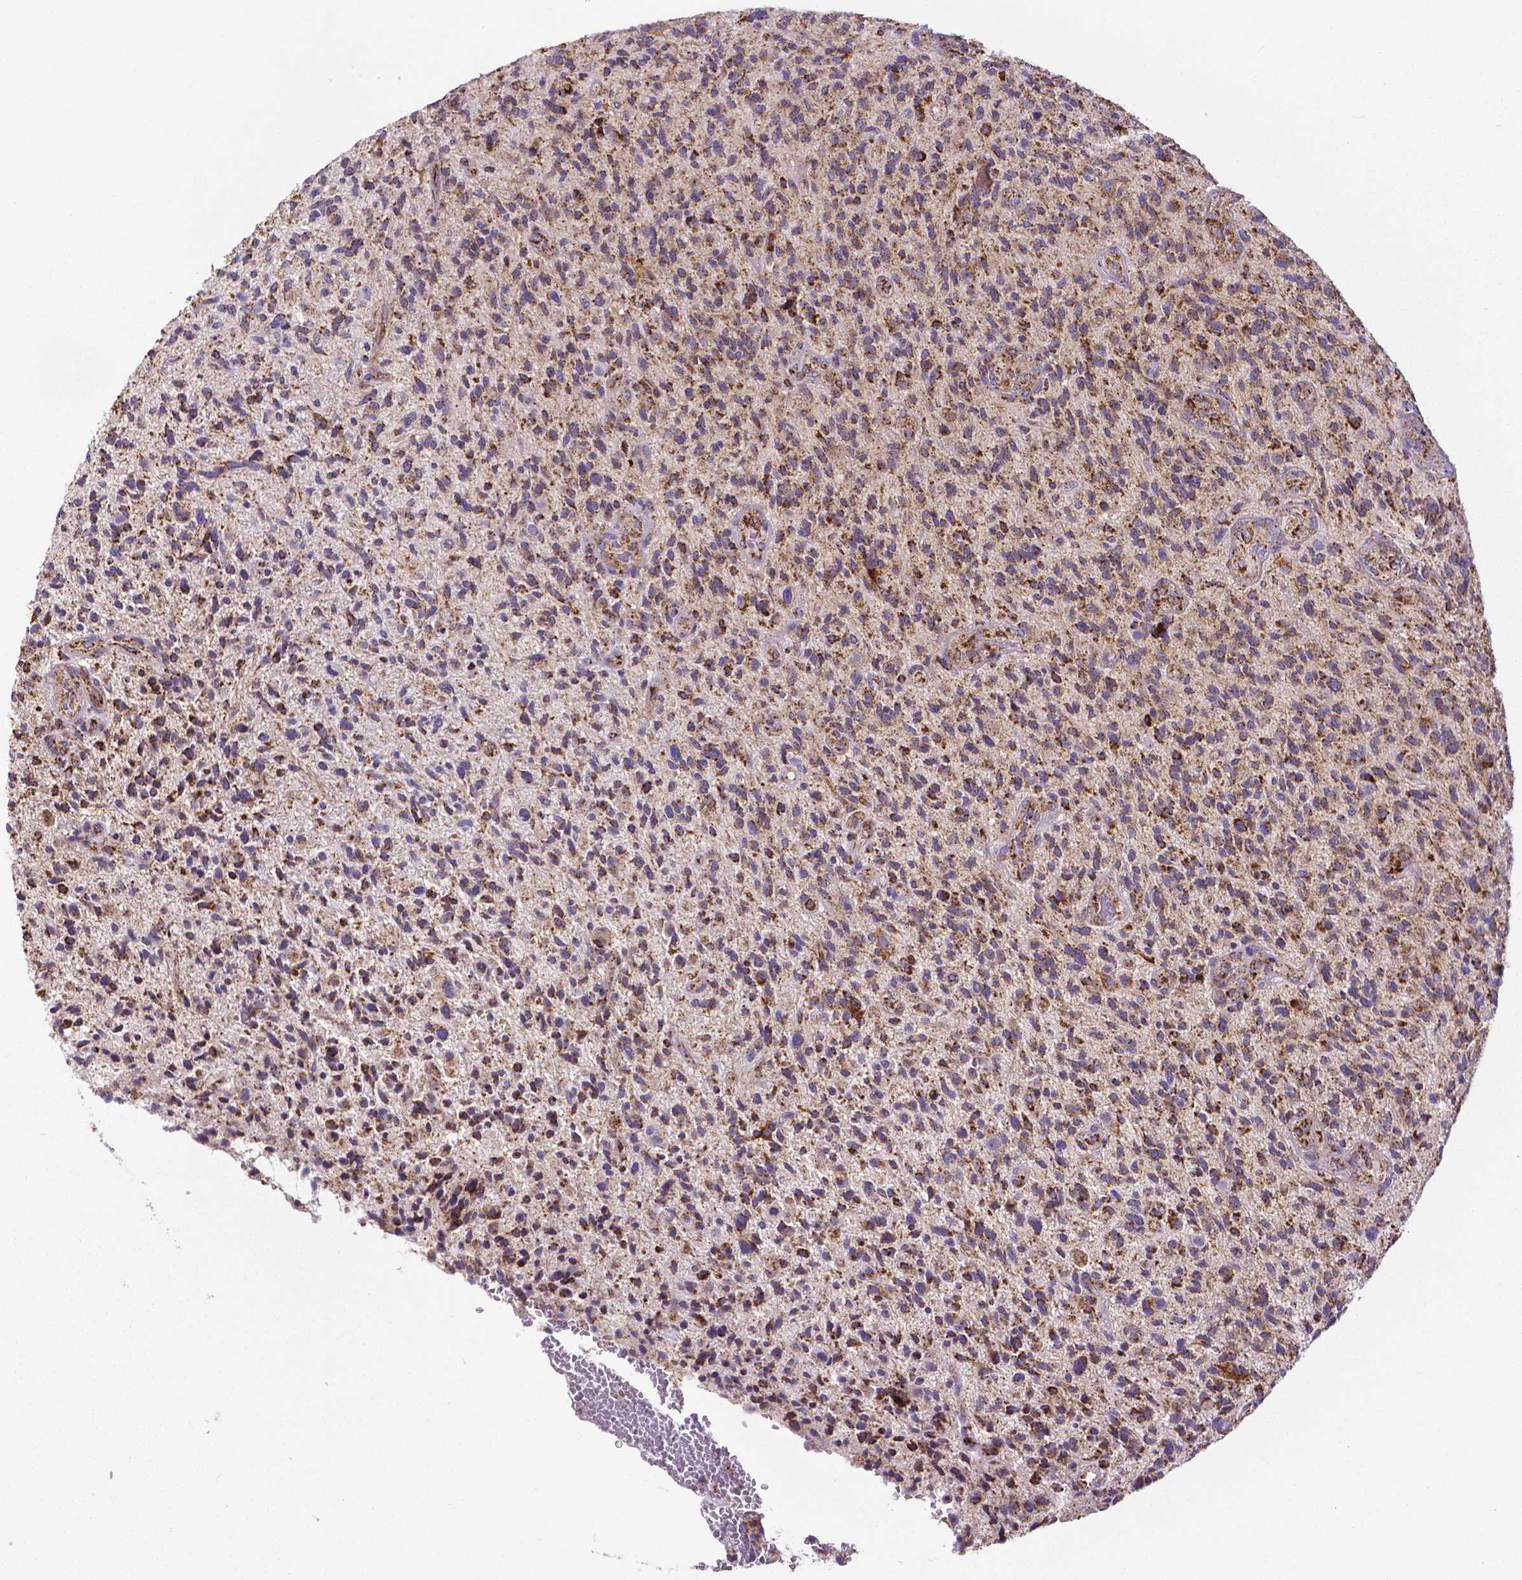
{"staining": {"intensity": "moderate", "quantity": ">75%", "location": "cytoplasmic/membranous"}, "tissue": "glioma", "cell_type": "Tumor cells", "image_type": "cancer", "snomed": [{"axis": "morphology", "description": "Glioma, malignant, High grade"}, {"axis": "topography", "description": "Brain"}], "caption": "Immunohistochemical staining of malignant high-grade glioma displays medium levels of moderate cytoplasmic/membranous expression in approximately >75% of tumor cells.", "gene": "MACC1", "patient": {"sex": "male", "age": 47}}